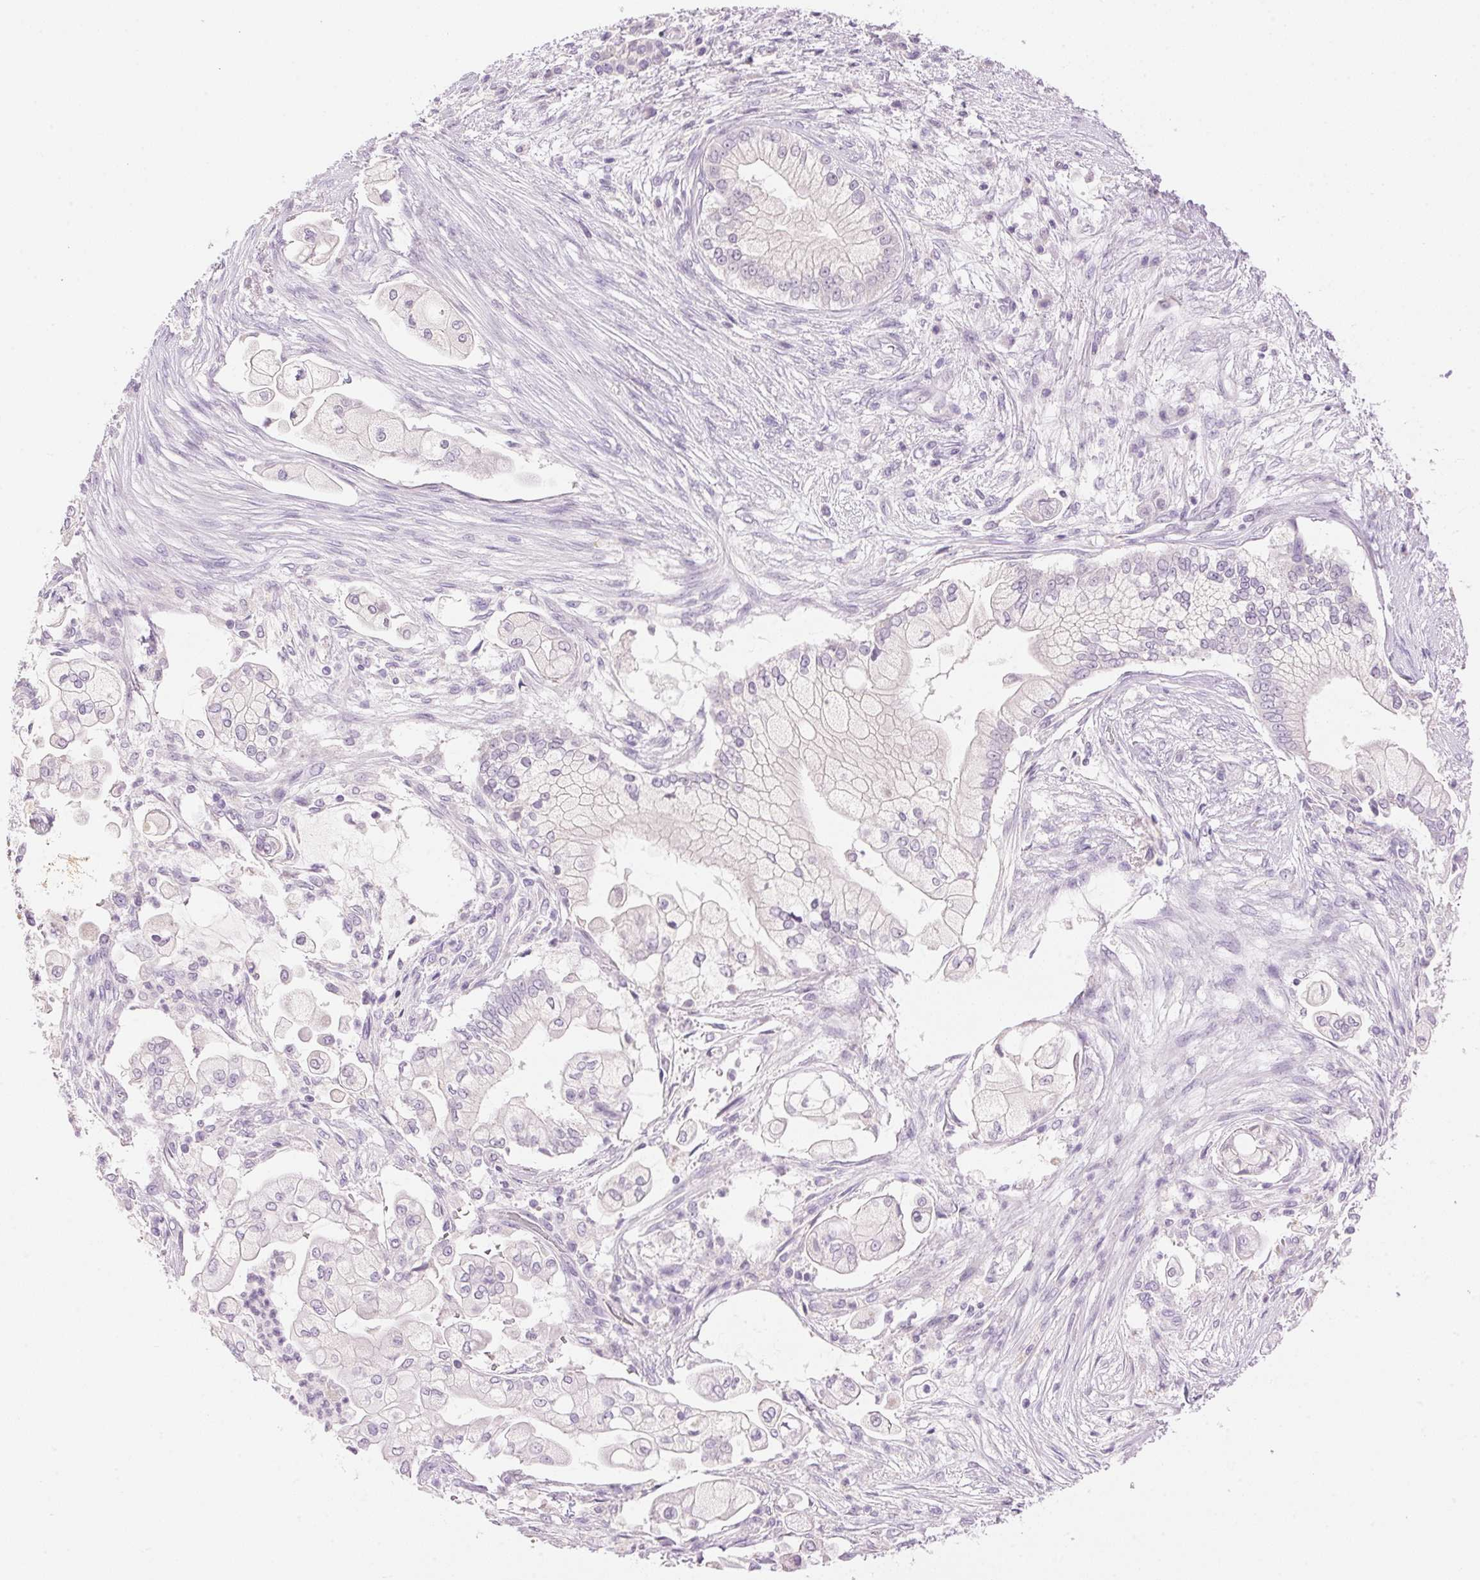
{"staining": {"intensity": "negative", "quantity": "none", "location": "none"}, "tissue": "pancreatic cancer", "cell_type": "Tumor cells", "image_type": "cancer", "snomed": [{"axis": "morphology", "description": "Adenocarcinoma, NOS"}, {"axis": "topography", "description": "Pancreas"}], "caption": "Tumor cells are negative for brown protein staining in pancreatic cancer.", "gene": "HSD17B2", "patient": {"sex": "female", "age": 69}}